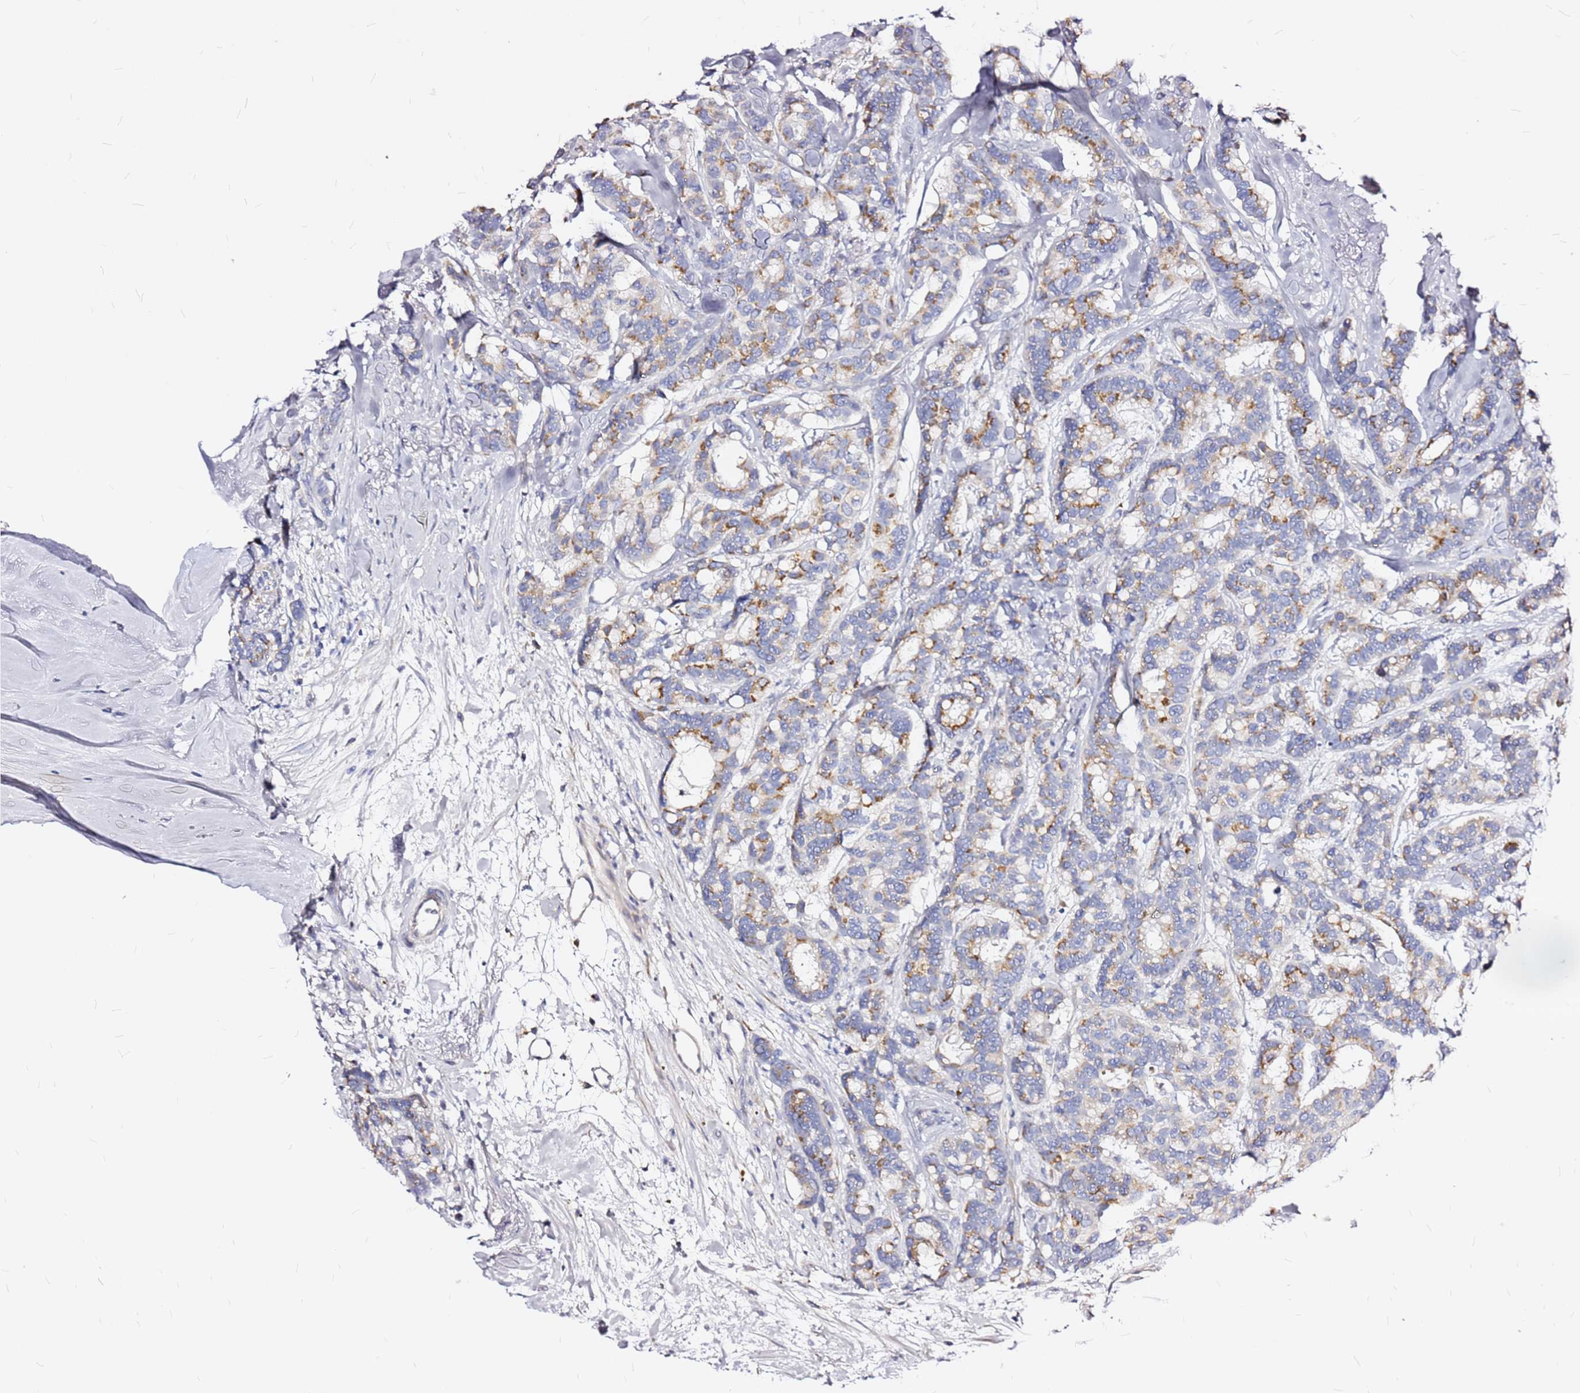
{"staining": {"intensity": "moderate", "quantity": "25%-75%", "location": "cytoplasmic/membranous"}, "tissue": "breast cancer", "cell_type": "Tumor cells", "image_type": "cancer", "snomed": [{"axis": "morphology", "description": "Duct carcinoma"}, {"axis": "topography", "description": "Breast"}], "caption": "Brown immunohistochemical staining in human breast invasive ductal carcinoma exhibits moderate cytoplasmic/membranous expression in about 25%-75% of tumor cells. (Brightfield microscopy of DAB IHC at high magnification).", "gene": "CASD1", "patient": {"sex": "female", "age": 87}}